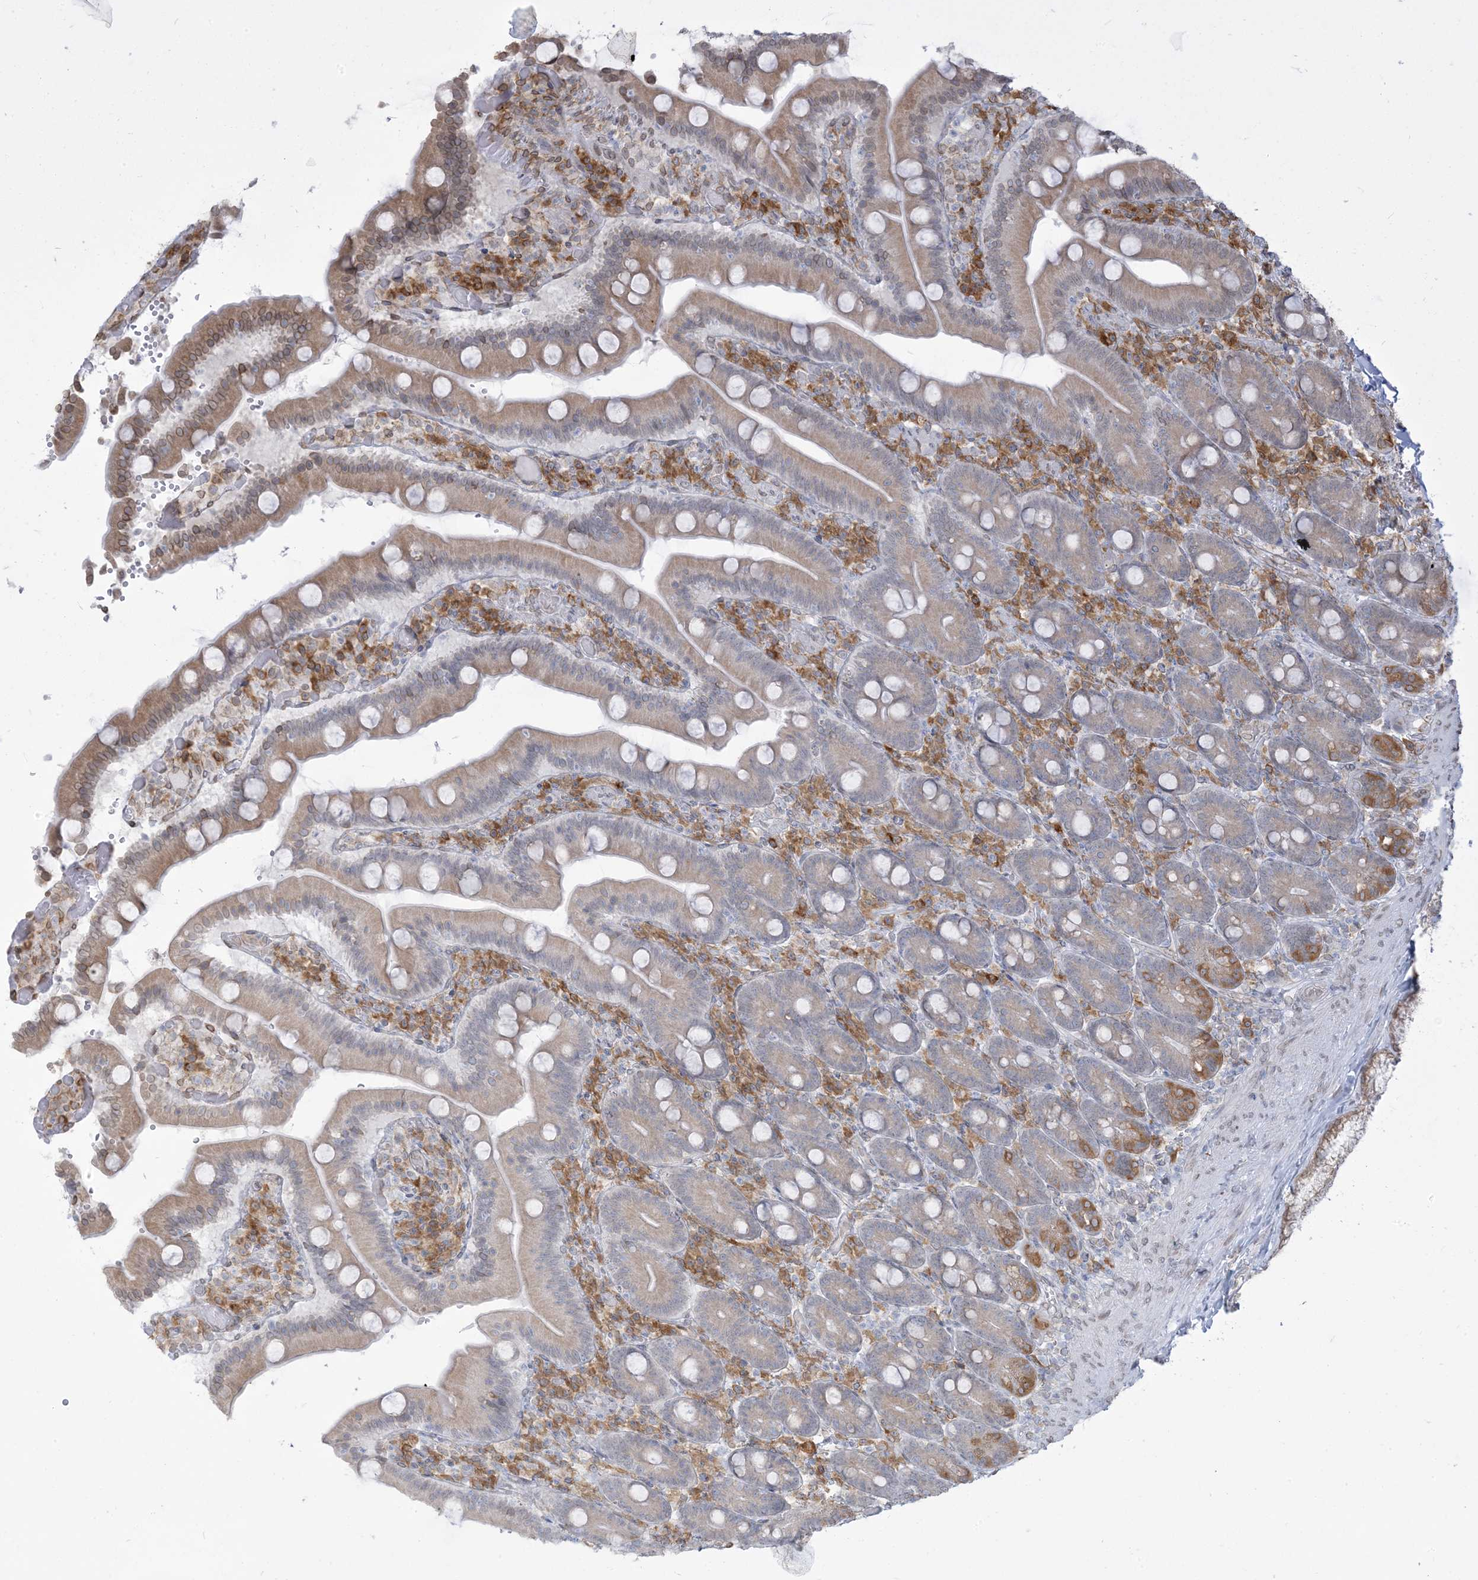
{"staining": {"intensity": "moderate", "quantity": "<25%", "location": "cytoplasmic/membranous,nuclear"}, "tissue": "duodenum", "cell_type": "Glandular cells", "image_type": "normal", "snomed": [{"axis": "morphology", "description": "Normal tissue, NOS"}, {"axis": "topography", "description": "Duodenum"}], "caption": "Benign duodenum exhibits moderate cytoplasmic/membranous,nuclear positivity in about <25% of glandular cells, visualized by immunohistochemistry.", "gene": "WWP1", "patient": {"sex": "female", "age": 62}}